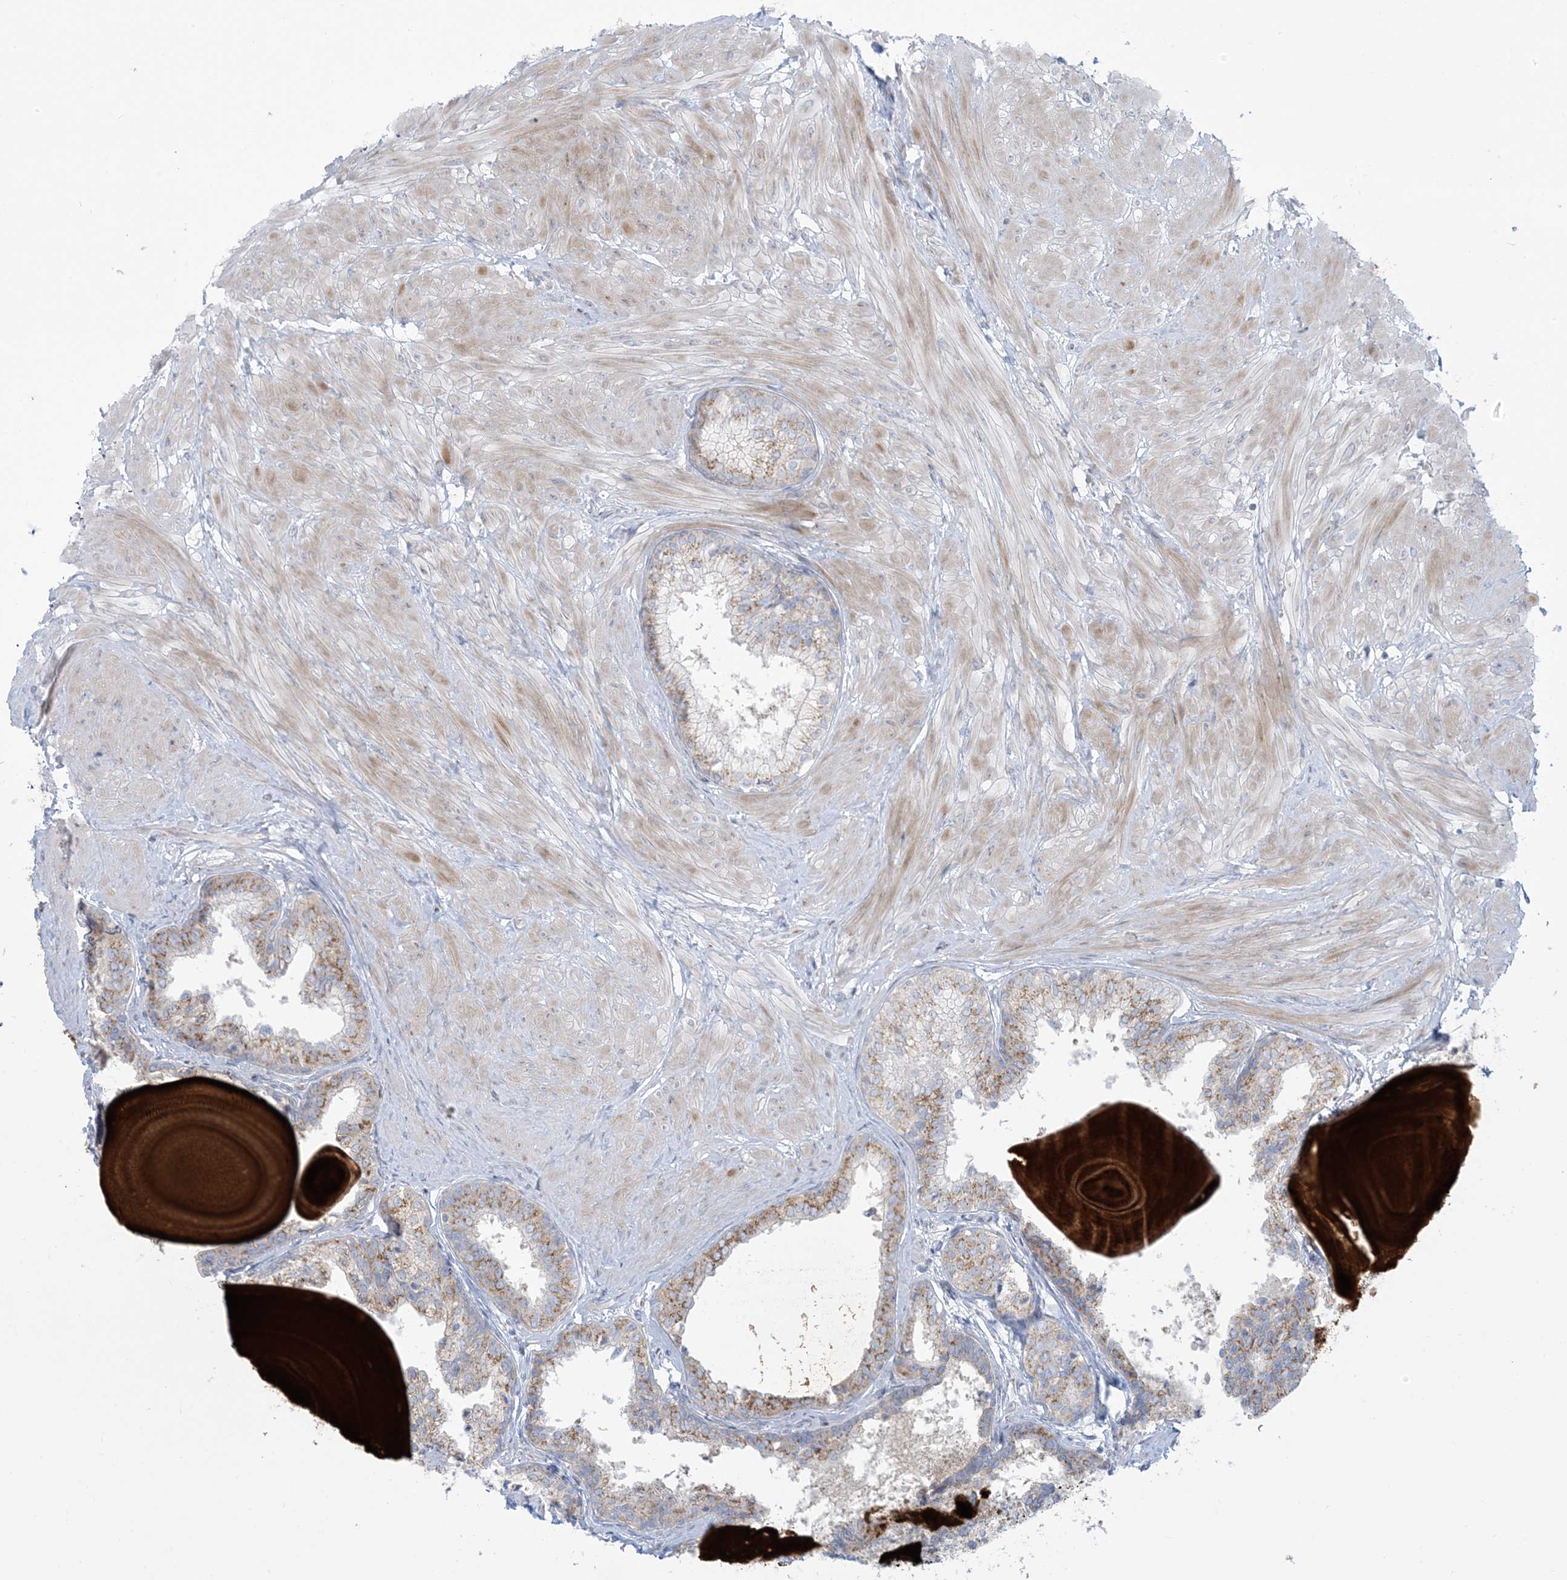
{"staining": {"intensity": "strong", "quantity": "25%-75%", "location": "cytoplasmic/membranous"}, "tissue": "prostate", "cell_type": "Glandular cells", "image_type": "normal", "snomed": [{"axis": "morphology", "description": "Normal tissue, NOS"}, {"axis": "topography", "description": "Prostate"}], "caption": "An immunohistochemistry micrograph of normal tissue is shown. Protein staining in brown shows strong cytoplasmic/membranous positivity in prostate within glandular cells. Using DAB (brown) and hematoxylin (blue) stains, captured at high magnification using brightfield microscopy.", "gene": "AFTPH", "patient": {"sex": "male", "age": 48}}